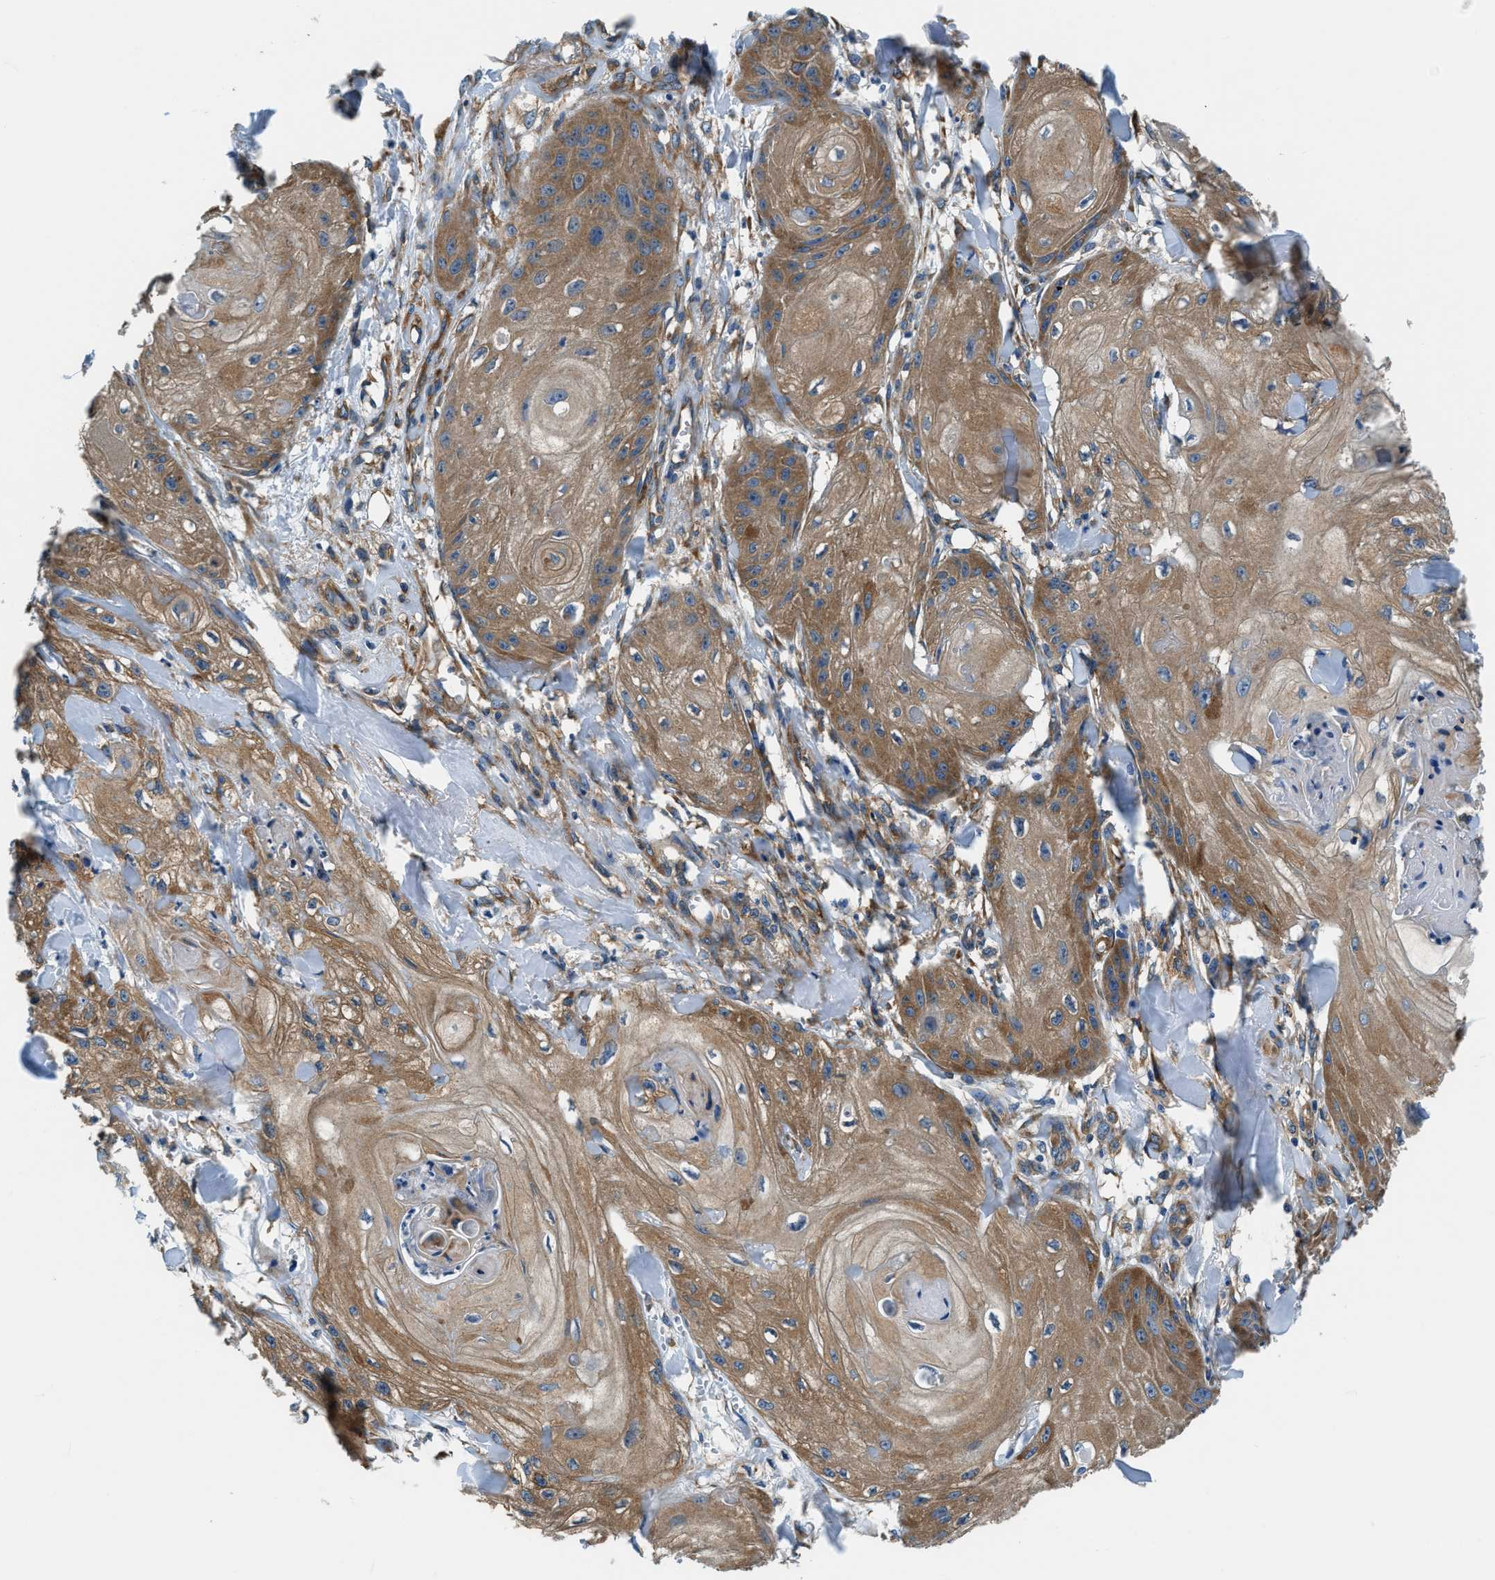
{"staining": {"intensity": "moderate", "quantity": ">75%", "location": "cytoplasmic/membranous"}, "tissue": "skin cancer", "cell_type": "Tumor cells", "image_type": "cancer", "snomed": [{"axis": "morphology", "description": "Squamous cell carcinoma, NOS"}, {"axis": "topography", "description": "Skin"}], "caption": "There is medium levels of moderate cytoplasmic/membranous positivity in tumor cells of squamous cell carcinoma (skin), as demonstrated by immunohistochemical staining (brown color).", "gene": "EEA1", "patient": {"sex": "male", "age": 74}}